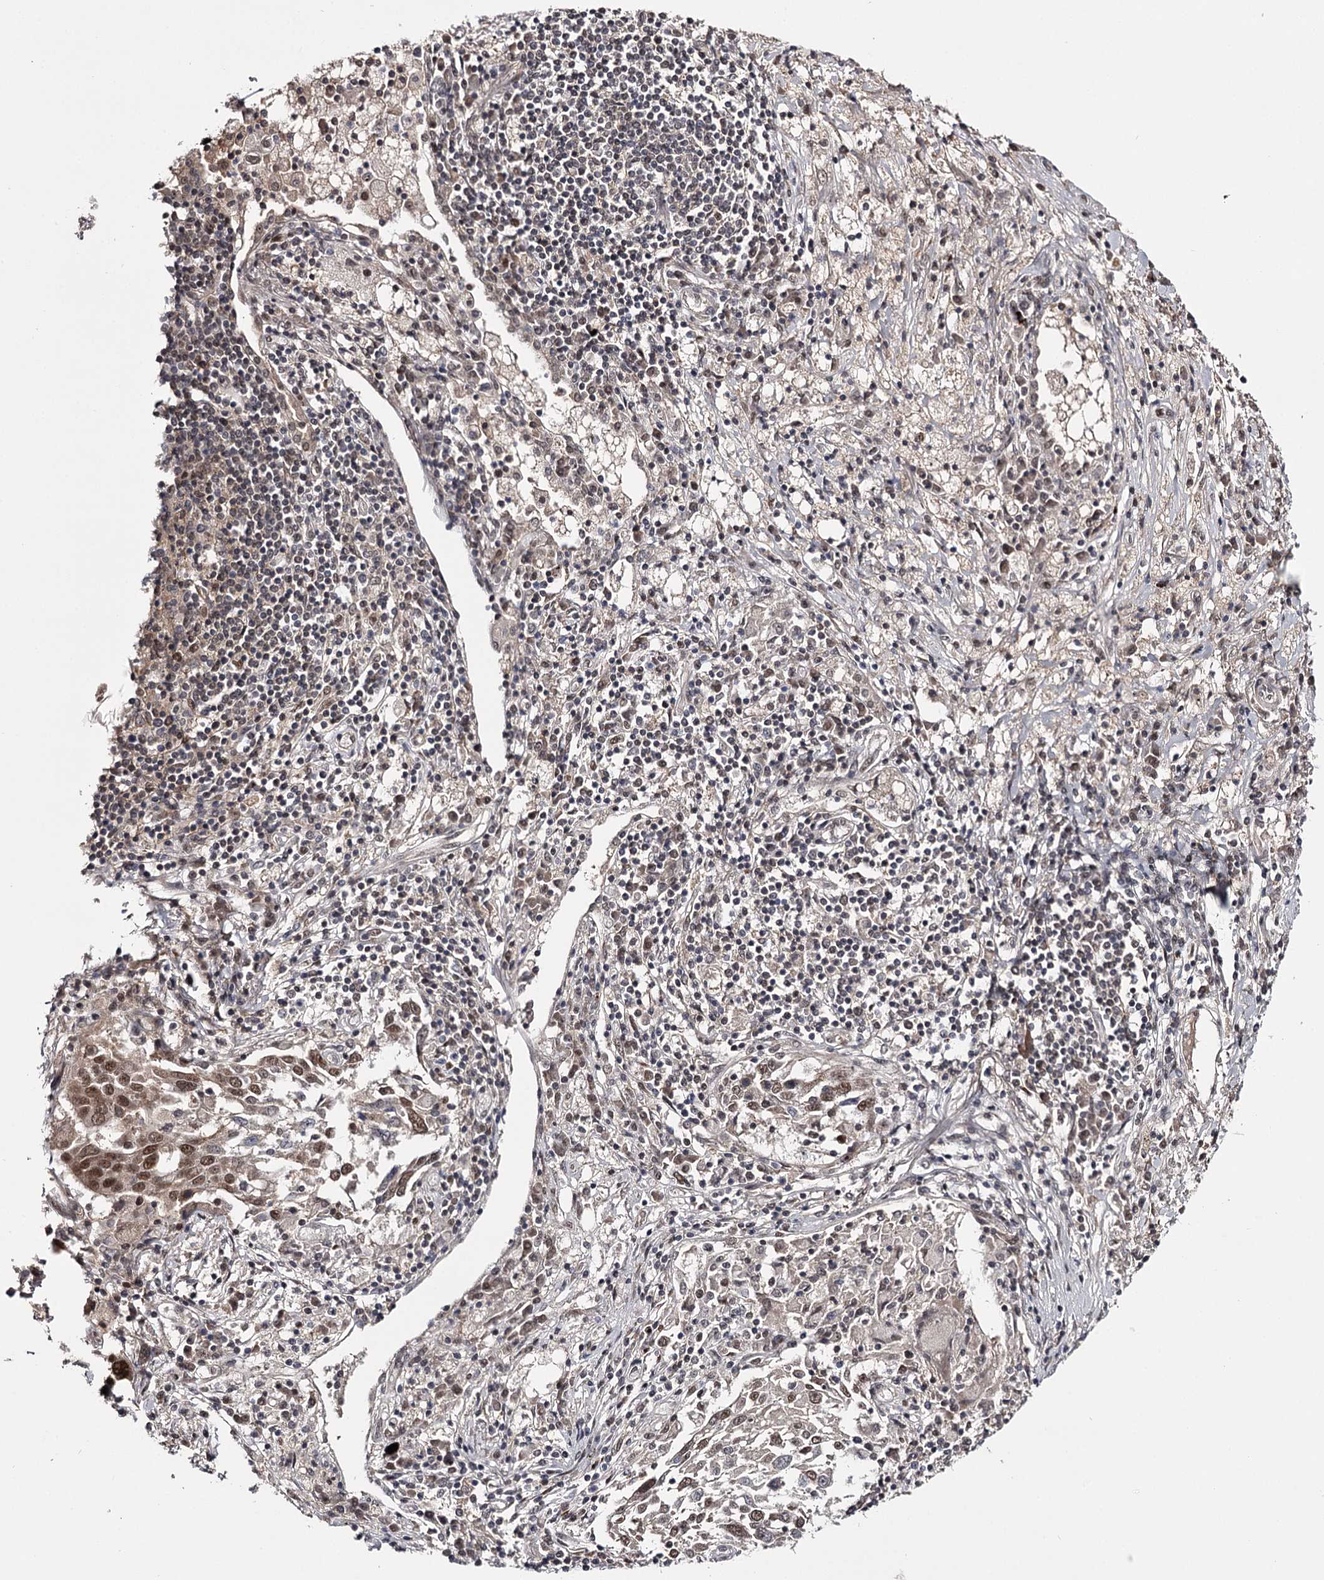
{"staining": {"intensity": "moderate", "quantity": "25%-75%", "location": "nuclear"}, "tissue": "lung cancer", "cell_type": "Tumor cells", "image_type": "cancer", "snomed": [{"axis": "morphology", "description": "Squamous cell carcinoma, NOS"}, {"axis": "topography", "description": "Lung"}], "caption": "The histopathology image demonstrates immunohistochemical staining of lung cancer (squamous cell carcinoma). There is moderate nuclear positivity is appreciated in approximately 25%-75% of tumor cells.", "gene": "TTC33", "patient": {"sex": "male", "age": 65}}